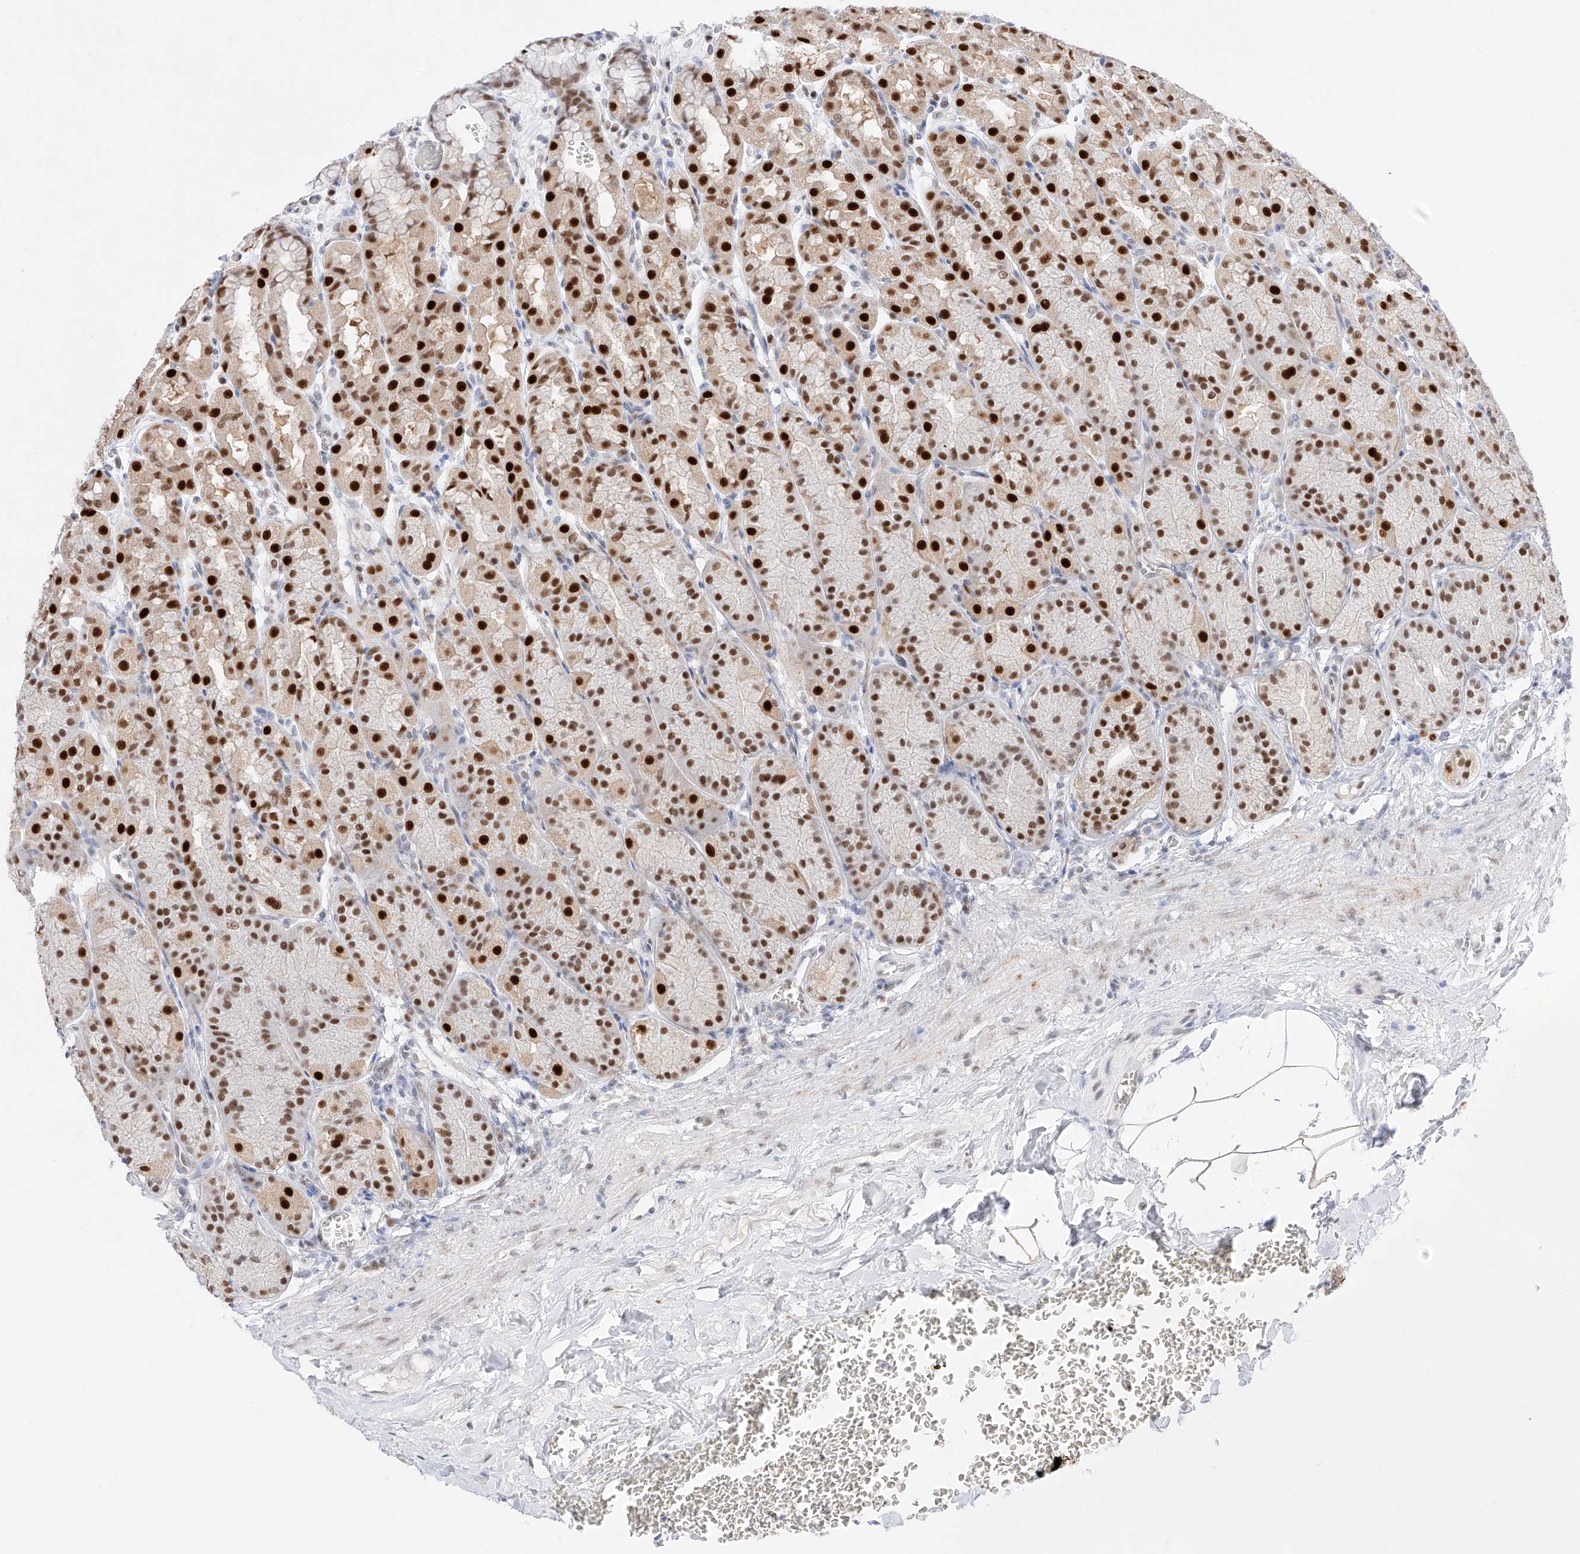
{"staining": {"intensity": "strong", "quantity": ">75%", "location": "cytoplasmic/membranous,nuclear"}, "tissue": "stomach", "cell_type": "Glandular cells", "image_type": "normal", "snomed": [{"axis": "morphology", "description": "Normal tissue, NOS"}, {"axis": "topography", "description": "Stomach"}], "caption": "Immunohistochemical staining of benign stomach demonstrates strong cytoplasmic/membranous,nuclear protein expression in about >75% of glandular cells.", "gene": "APIP", "patient": {"sex": "male", "age": 42}}